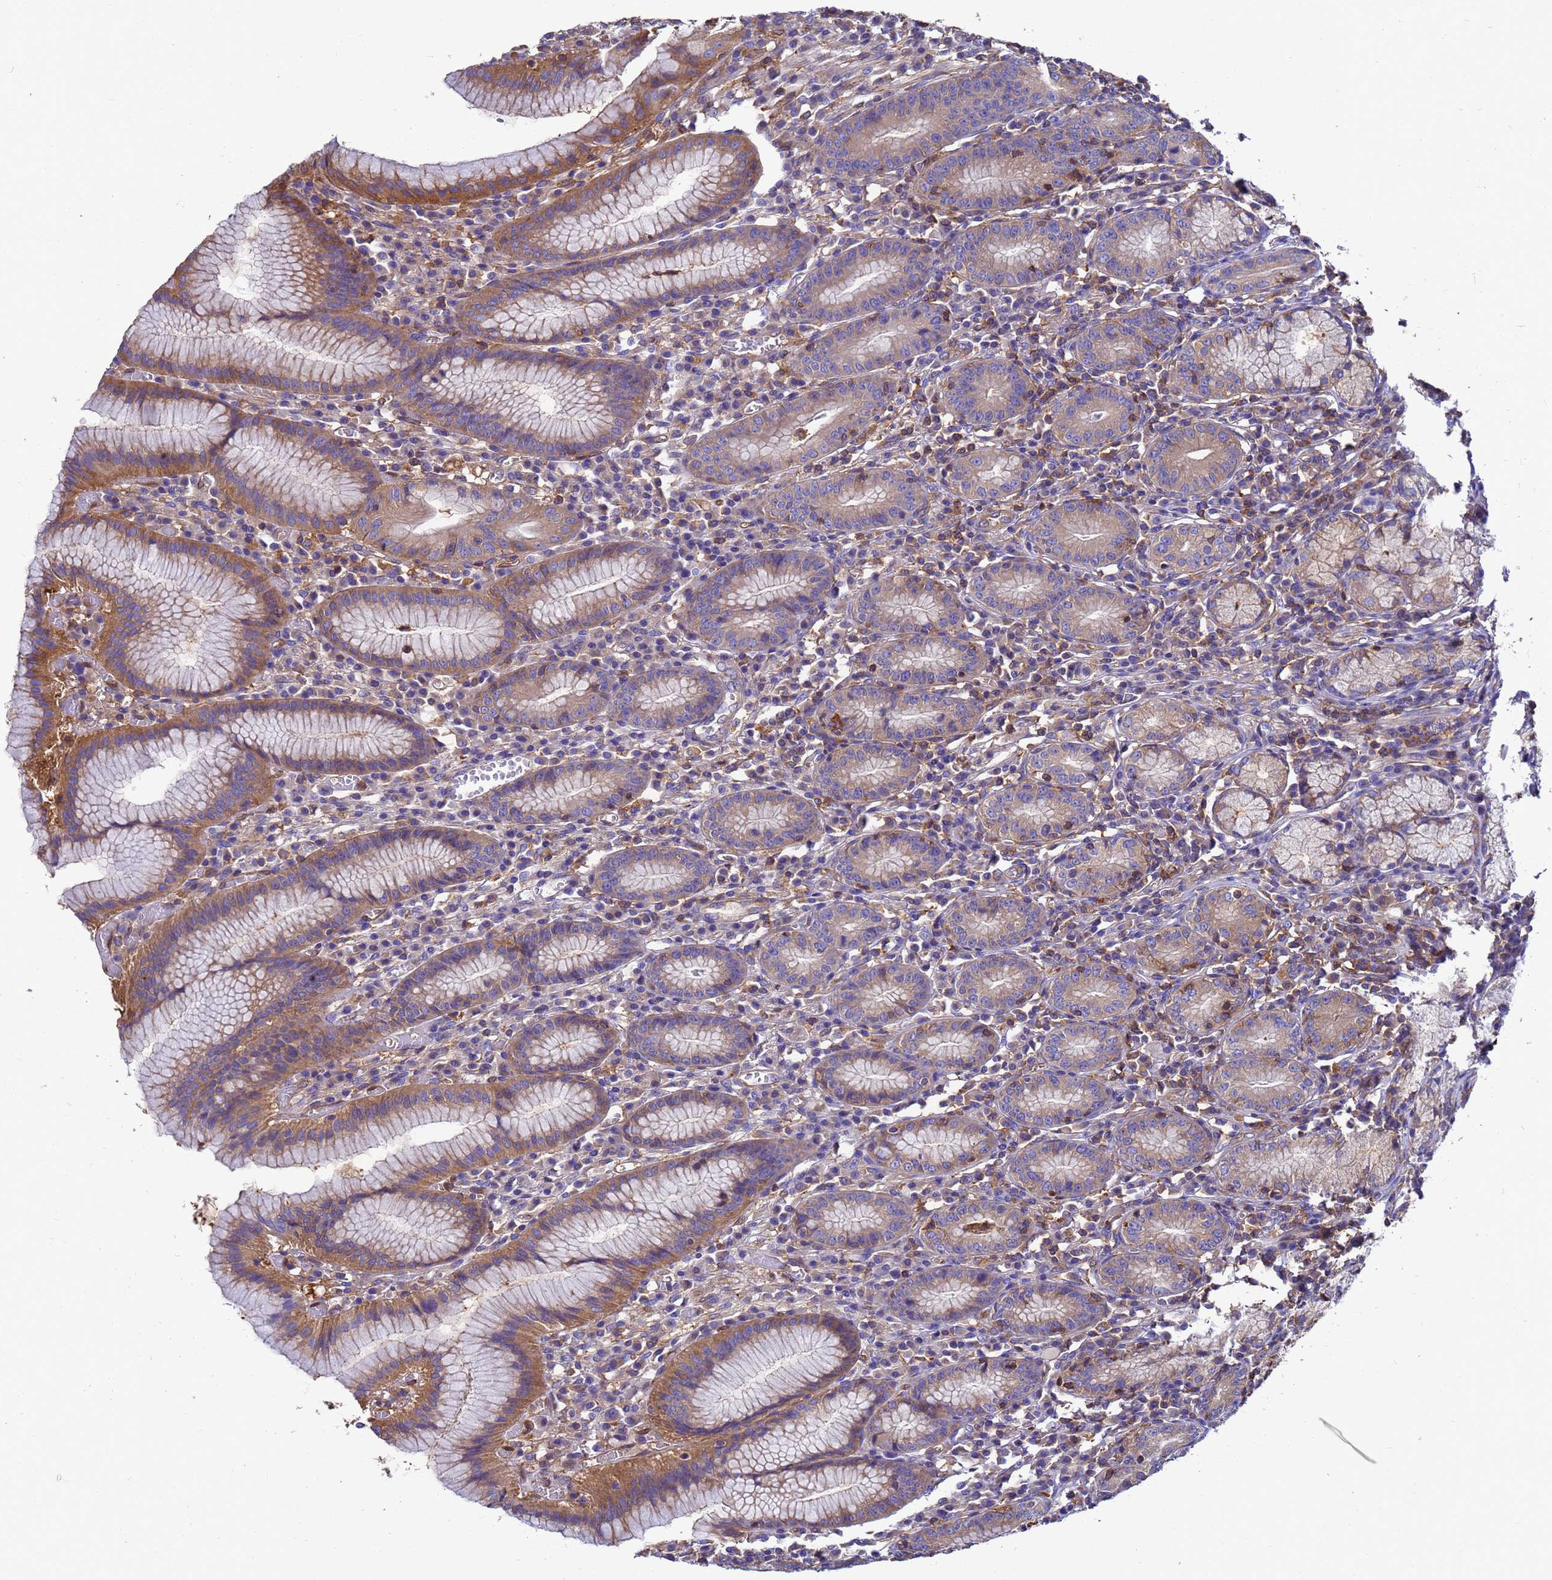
{"staining": {"intensity": "moderate", "quantity": "25%-75%", "location": "cytoplasmic/membranous"}, "tissue": "stomach", "cell_type": "Glandular cells", "image_type": "normal", "snomed": [{"axis": "morphology", "description": "Normal tissue, NOS"}, {"axis": "topography", "description": "Stomach"}], "caption": "The photomicrograph shows immunohistochemical staining of normal stomach. There is moderate cytoplasmic/membranous positivity is identified in approximately 25%-75% of glandular cells.", "gene": "ZNF235", "patient": {"sex": "male", "age": 55}}